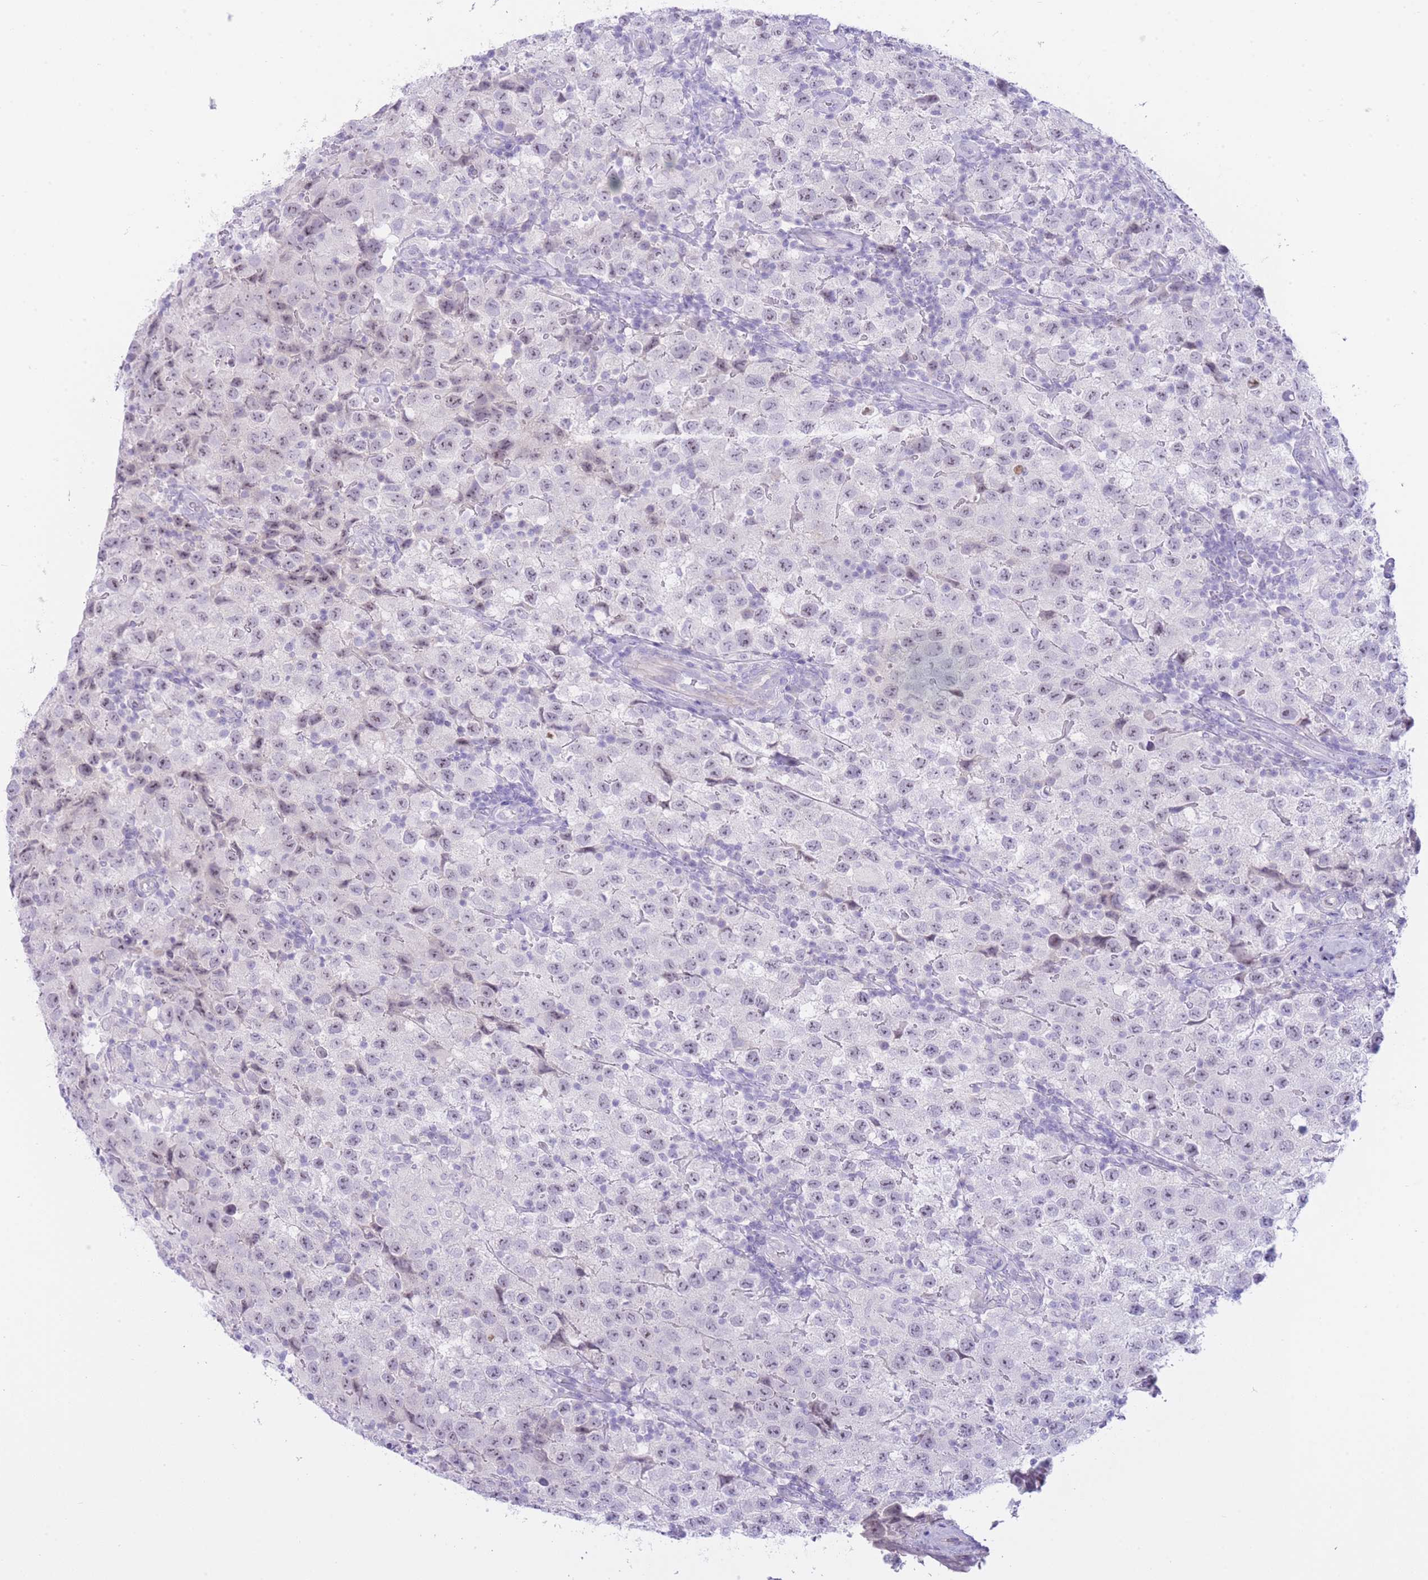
{"staining": {"intensity": "negative", "quantity": "none", "location": "none"}, "tissue": "testis cancer", "cell_type": "Tumor cells", "image_type": "cancer", "snomed": [{"axis": "morphology", "description": "Seminoma, NOS"}, {"axis": "morphology", "description": "Carcinoma, Embryonal, NOS"}, {"axis": "topography", "description": "Testis"}], "caption": "IHC histopathology image of human testis cancer stained for a protein (brown), which shows no staining in tumor cells.", "gene": "ZNF212", "patient": {"sex": "male", "age": 41}}